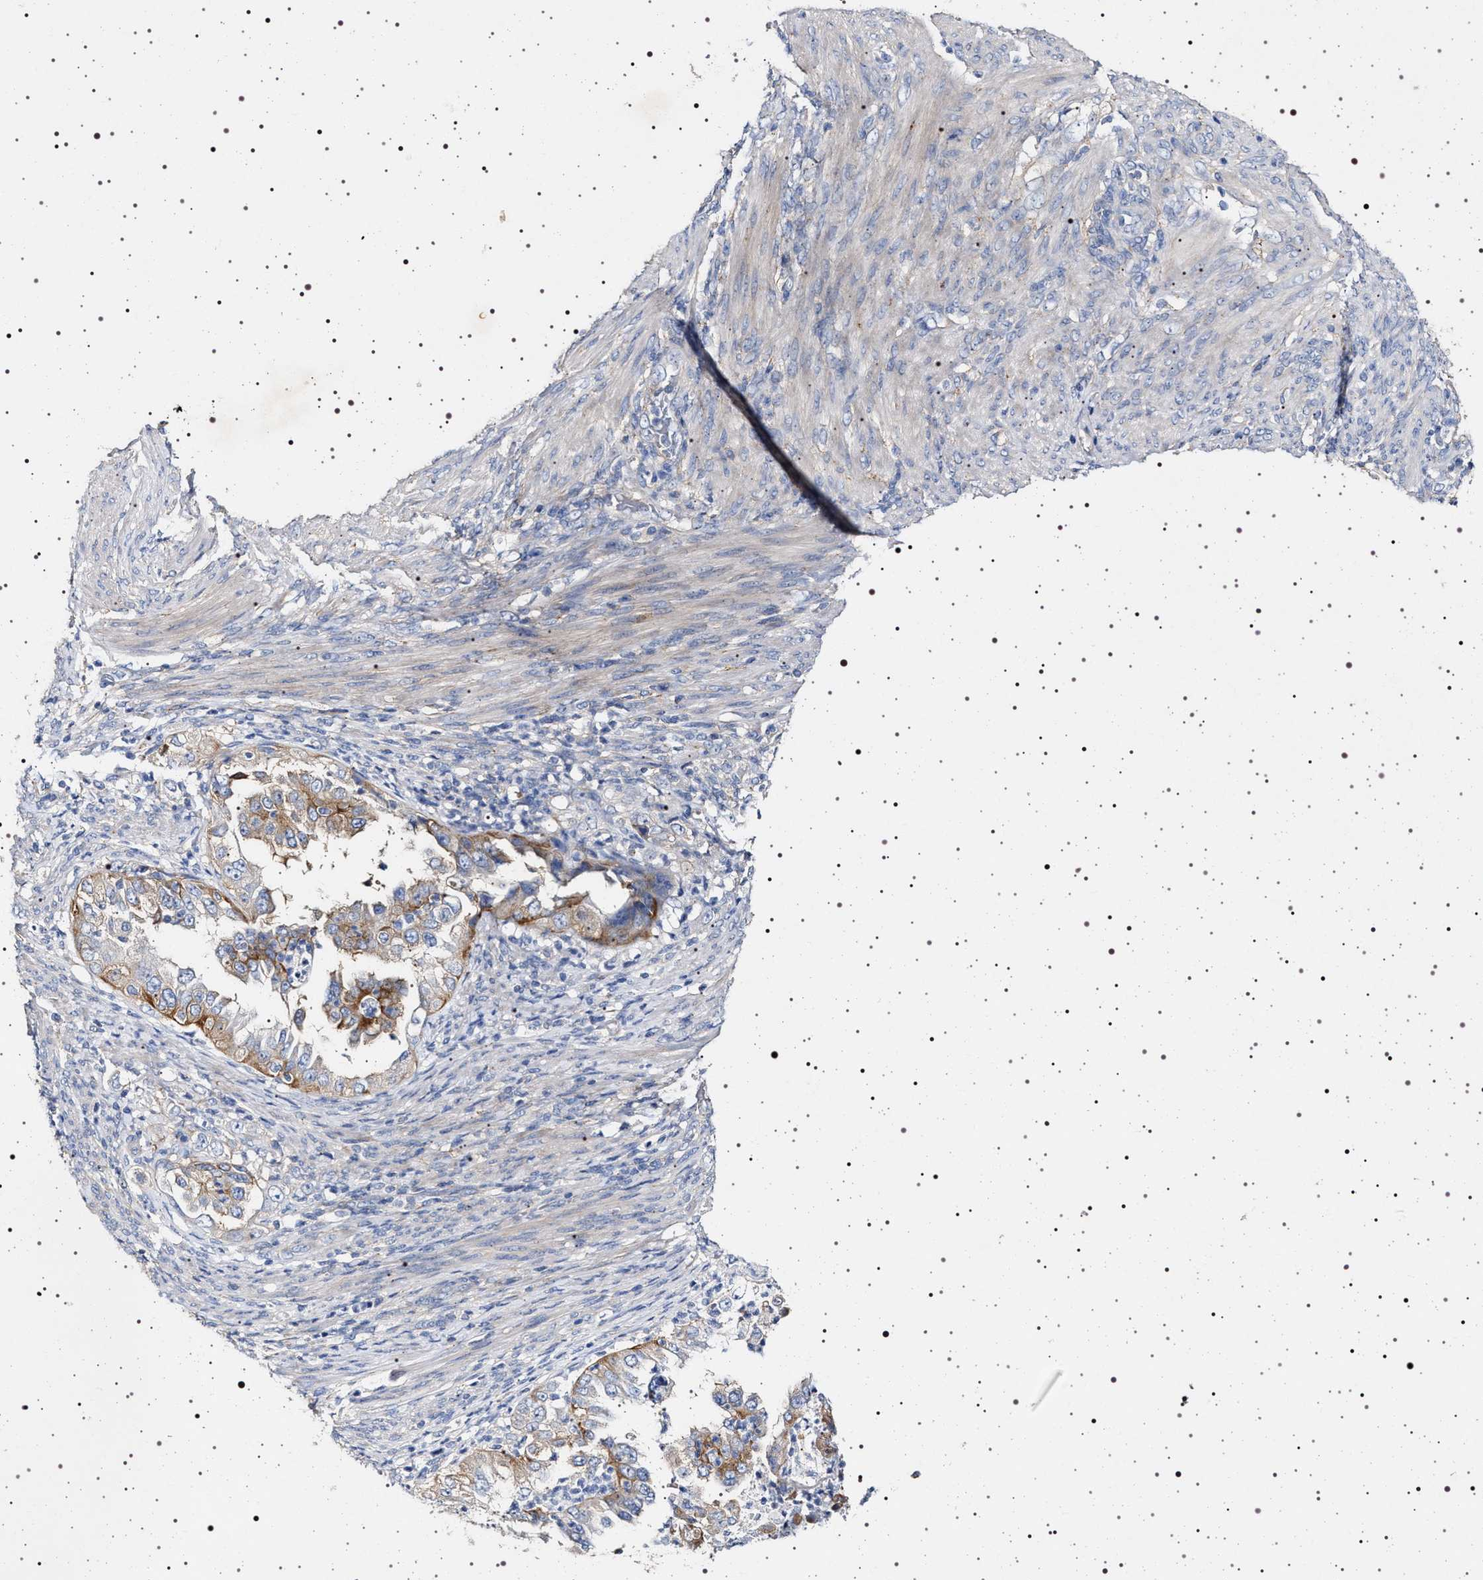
{"staining": {"intensity": "moderate", "quantity": "25%-75%", "location": "cytoplasmic/membranous"}, "tissue": "endometrial cancer", "cell_type": "Tumor cells", "image_type": "cancer", "snomed": [{"axis": "morphology", "description": "Adenocarcinoma, NOS"}, {"axis": "topography", "description": "Endometrium"}], "caption": "IHC histopathology image of human endometrial adenocarcinoma stained for a protein (brown), which reveals medium levels of moderate cytoplasmic/membranous staining in about 25%-75% of tumor cells.", "gene": "NAALADL2", "patient": {"sex": "female", "age": 85}}